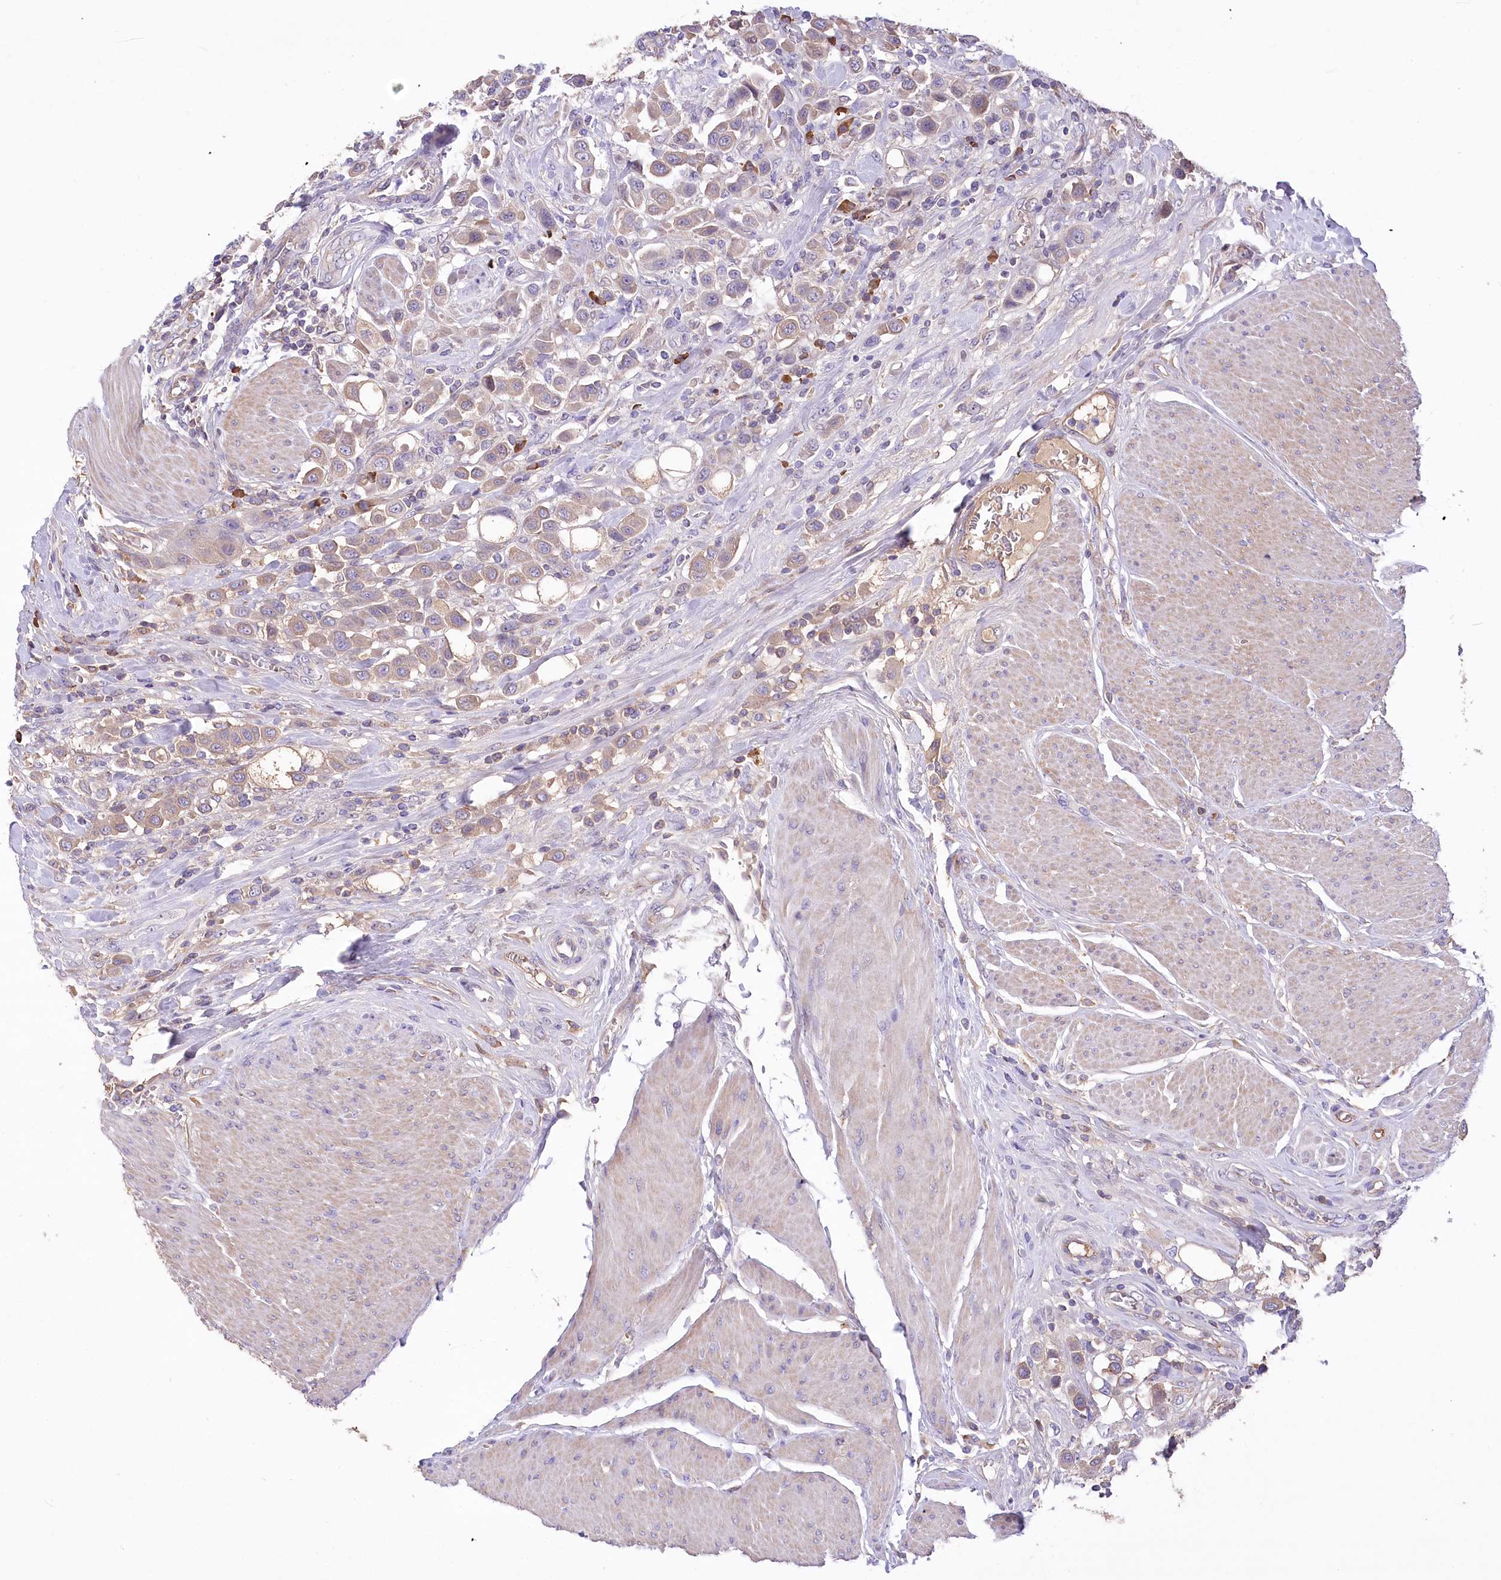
{"staining": {"intensity": "weak", "quantity": "<25%", "location": "cytoplasmic/membranous"}, "tissue": "urothelial cancer", "cell_type": "Tumor cells", "image_type": "cancer", "snomed": [{"axis": "morphology", "description": "Urothelial carcinoma, High grade"}, {"axis": "topography", "description": "Urinary bladder"}], "caption": "High power microscopy image of an immunohistochemistry (IHC) histopathology image of urothelial carcinoma (high-grade), revealing no significant positivity in tumor cells.", "gene": "CEP164", "patient": {"sex": "male", "age": 50}}